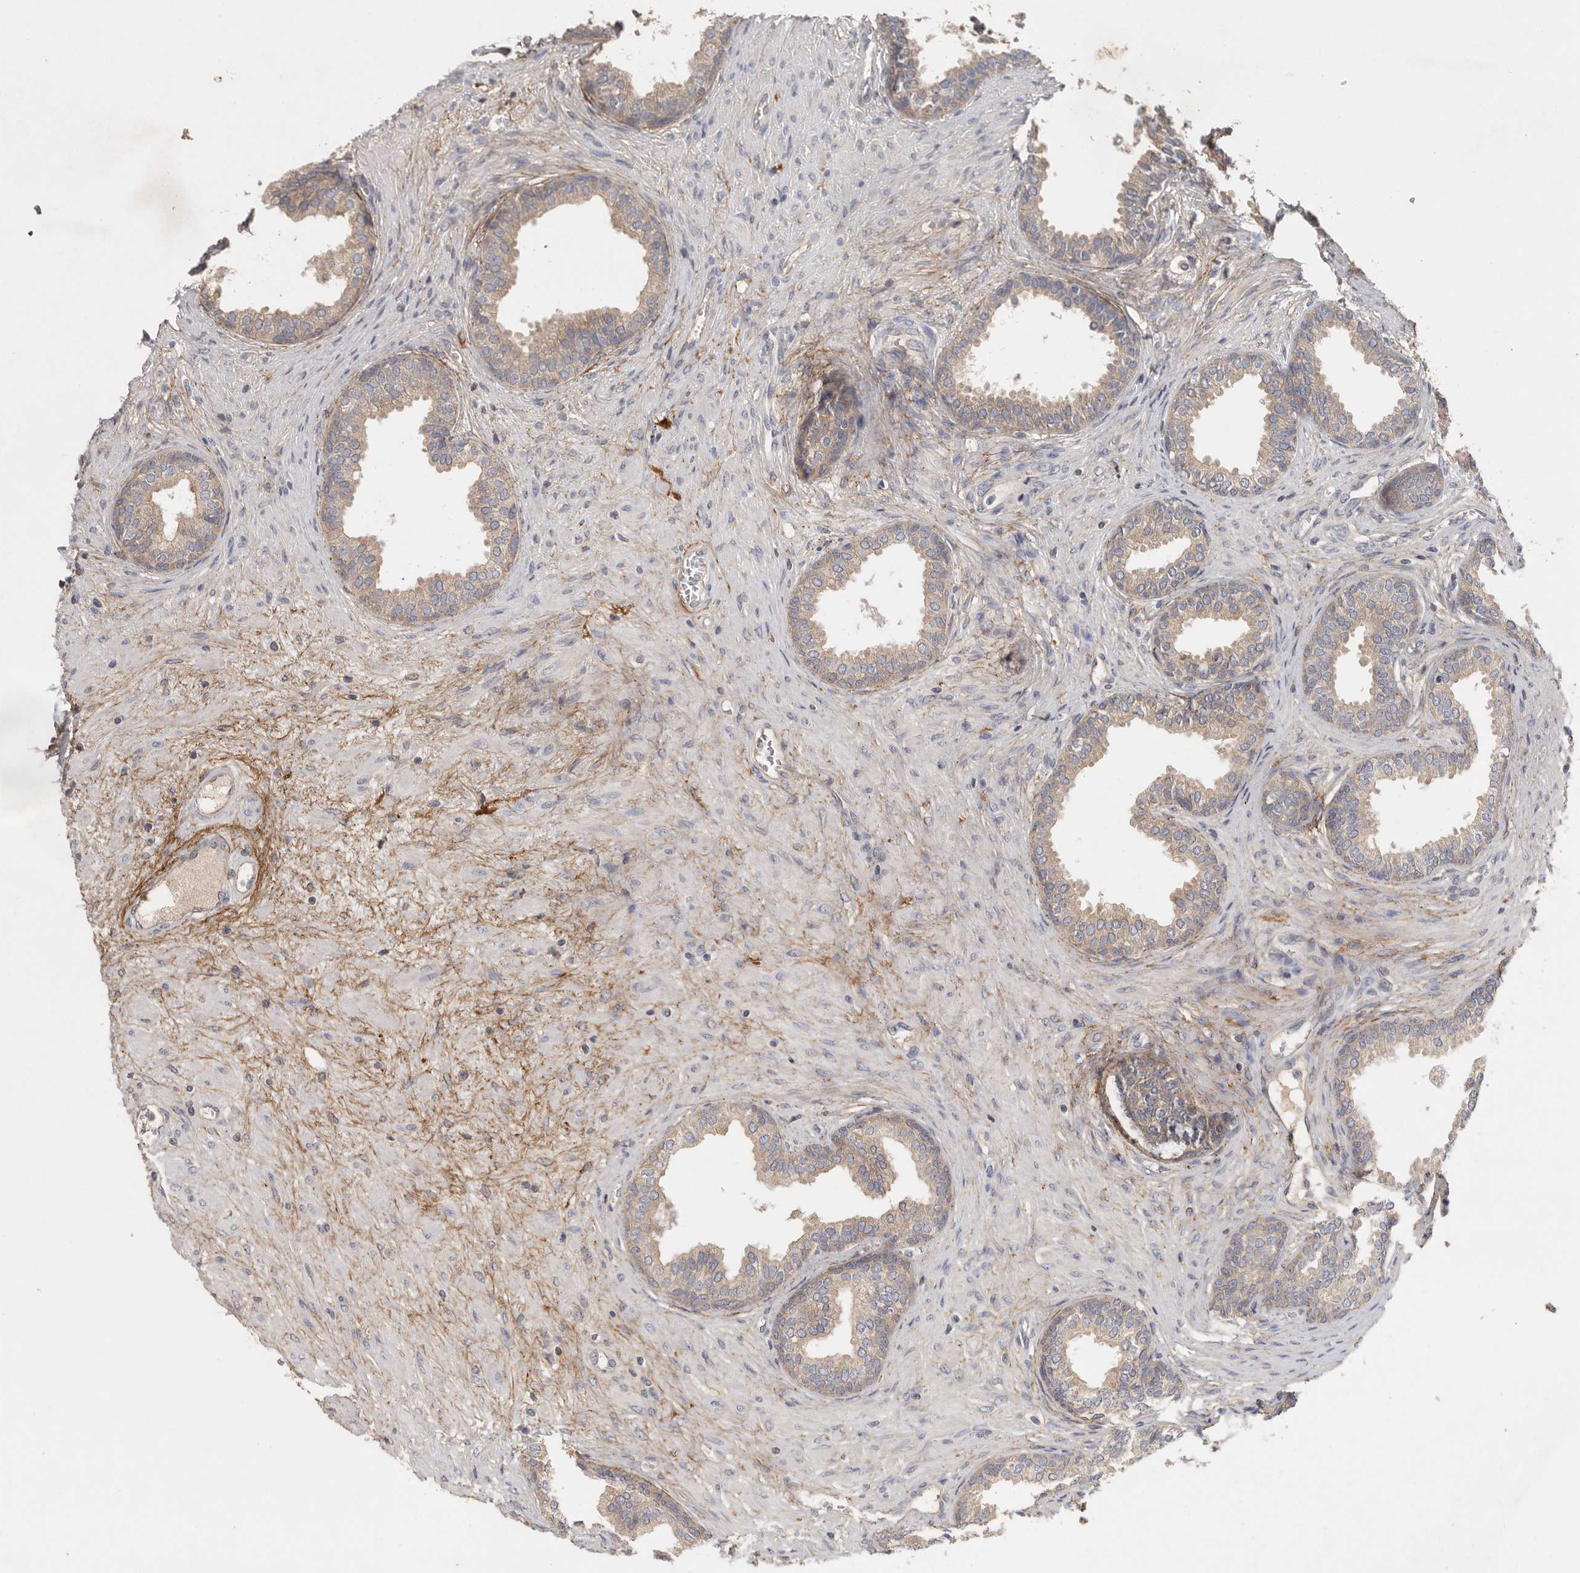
{"staining": {"intensity": "moderate", "quantity": "25%-75%", "location": "cytoplasmic/membranous"}, "tissue": "prostate", "cell_type": "Glandular cells", "image_type": "normal", "snomed": [{"axis": "morphology", "description": "Normal tissue, NOS"}, {"axis": "topography", "description": "Prostate"}], "caption": "A high-resolution histopathology image shows immunohistochemistry (IHC) staining of normal prostate, which displays moderate cytoplasmic/membranous staining in approximately 25%-75% of glandular cells. Ihc stains the protein of interest in brown and the nuclei are stained blue.", "gene": "CFAP298", "patient": {"sex": "male", "age": 76}}